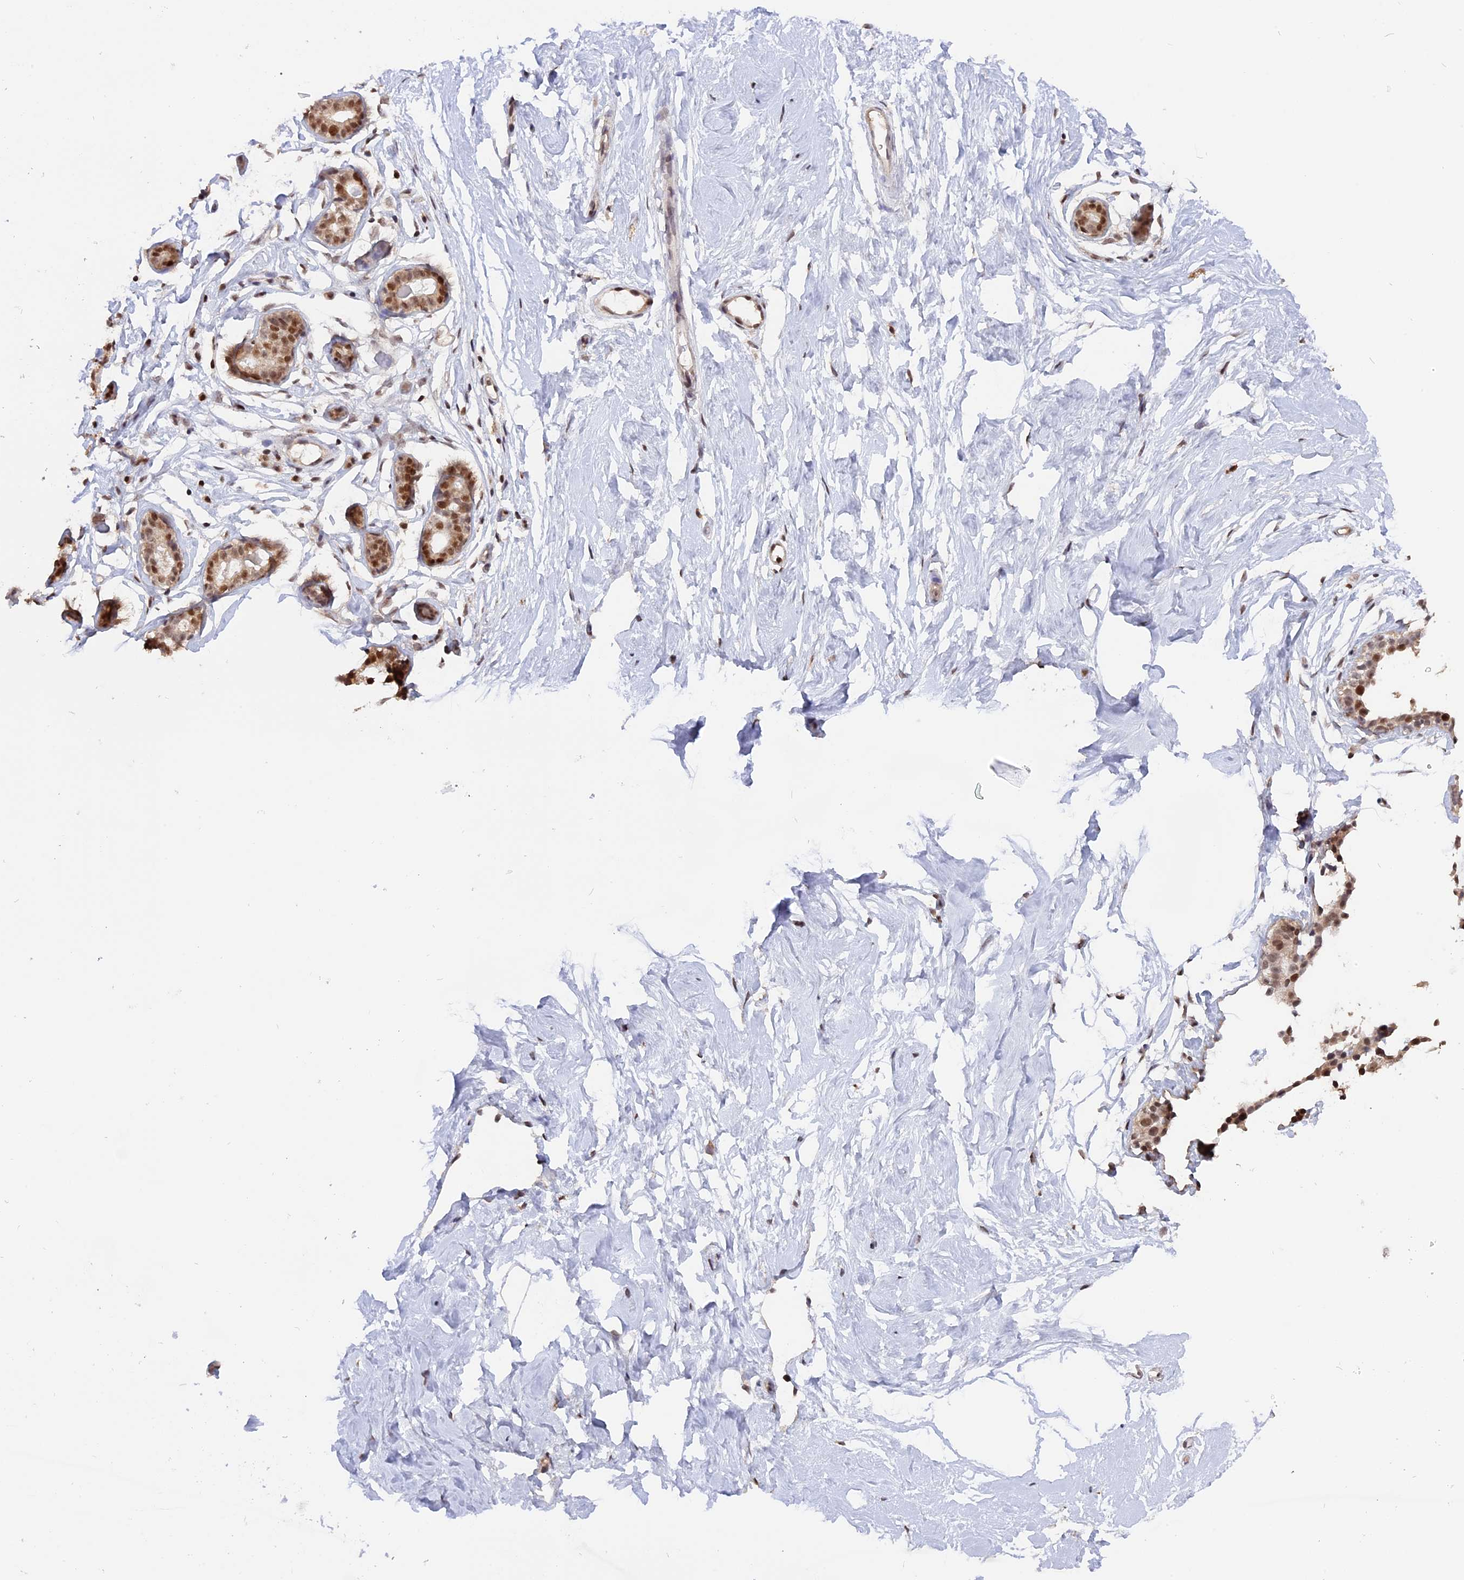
{"staining": {"intensity": "weak", "quantity": ">75%", "location": "nuclear"}, "tissue": "breast", "cell_type": "Adipocytes", "image_type": "normal", "snomed": [{"axis": "morphology", "description": "Normal tissue, NOS"}, {"axis": "morphology", "description": "Adenoma, NOS"}, {"axis": "topography", "description": "Breast"}], "caption": "Immunohistochemistry (DAB) staining of normal breast shows weak nuclear protein expression in about >75% of adipocytes.", "gene": "RFC5", "patient": {"sex": "female", "age": 23}}